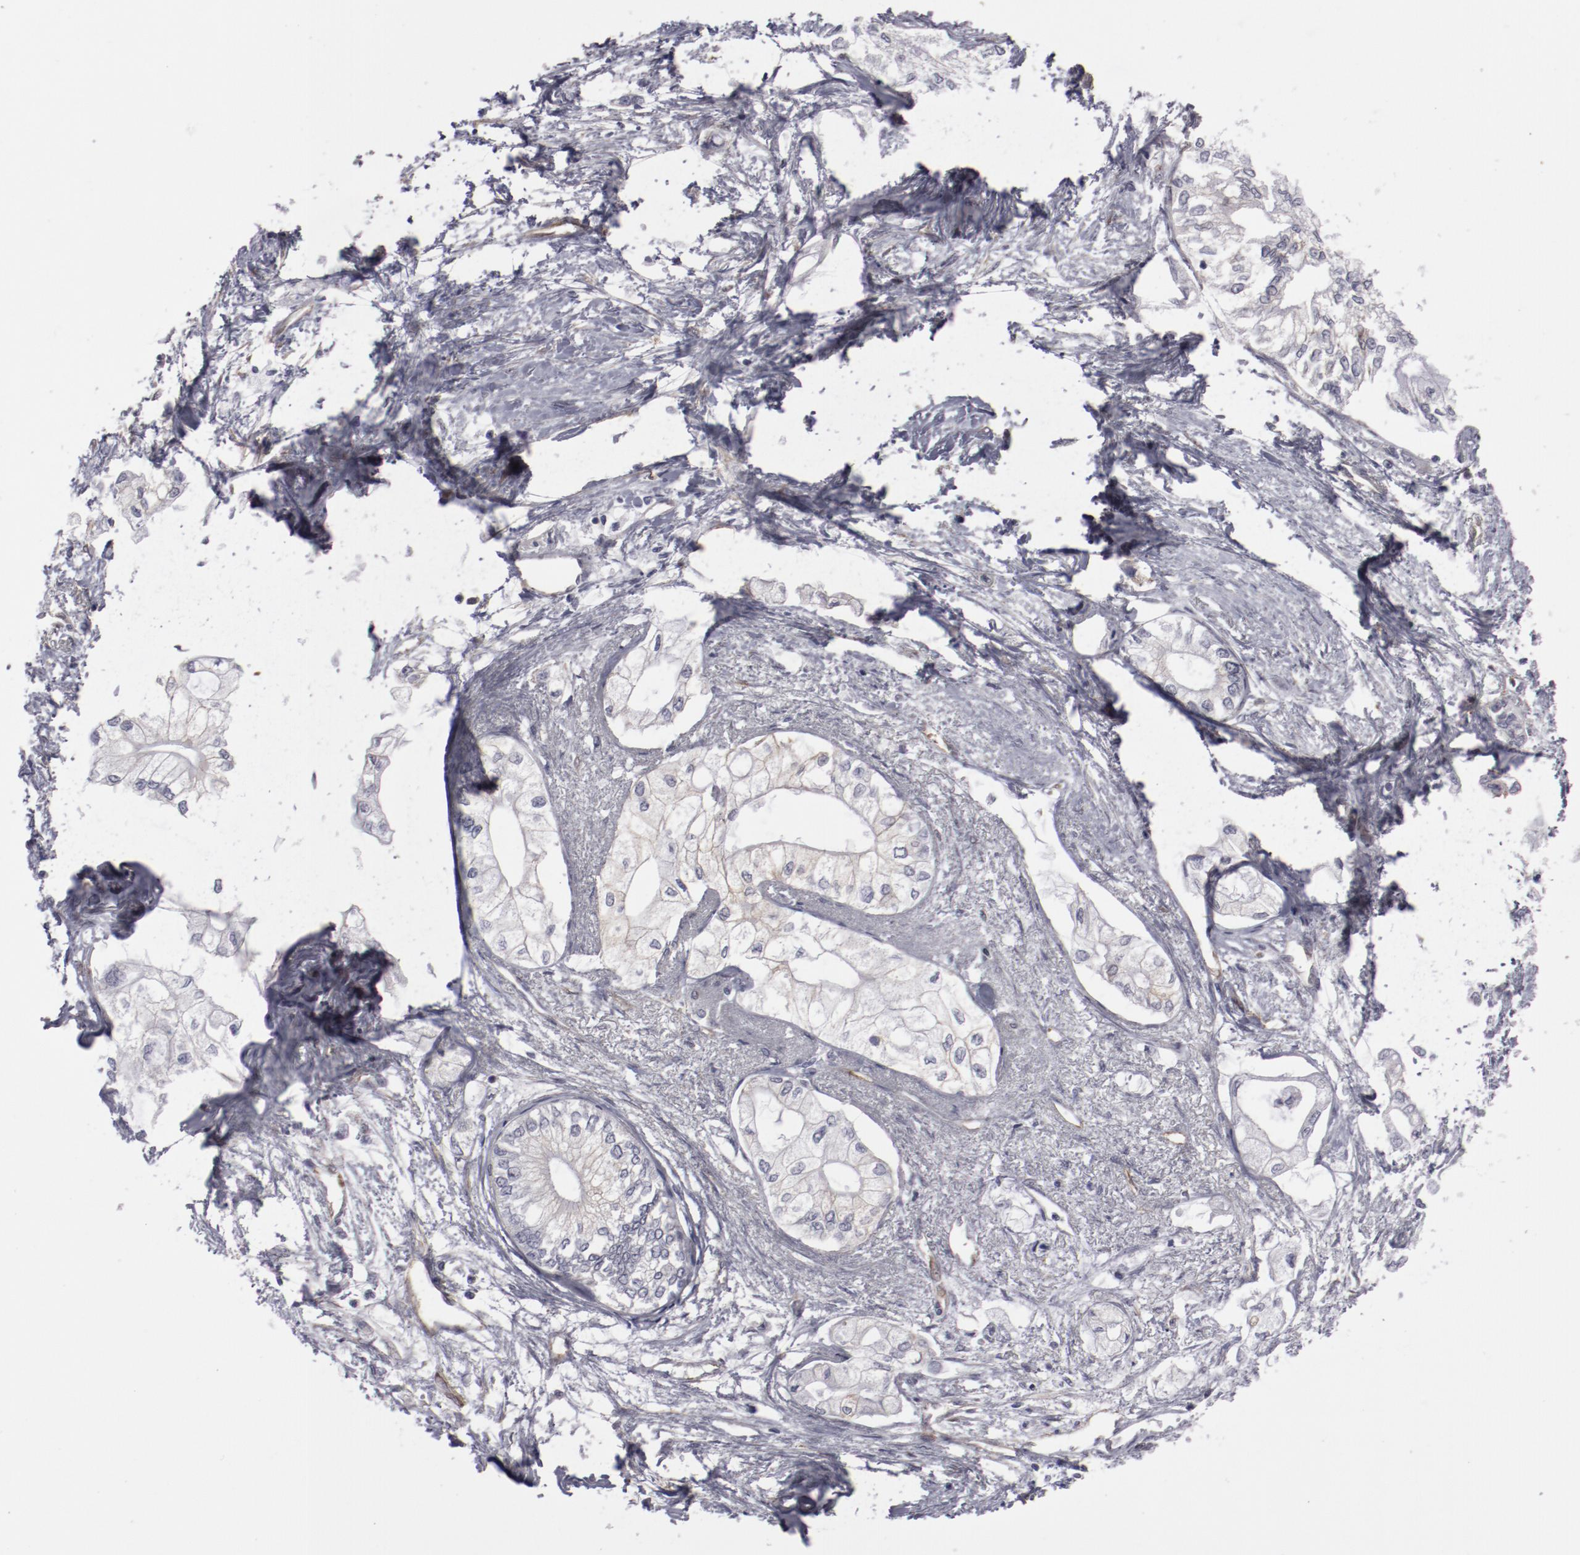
{"staining": {"intensity": "negative", "quantity": "none", "location": "none"}, "tissue": "pancreatic cancer", "cell_type": "Tumor cells", "image_type": "cancer", "snomed": [{"axis": "morphology", "description": "Adenocarcinoma, NOS"}, {"axis": "topography", "description": "Pancreas"}], "caption": "Adenocarcinoma (pancreatic) stained for a protein using immunohistochemistry (IHC) demonstrates no staining tumor cells.", "gene": "LEF1", "patient": {"sex": "male", "age": 79}}